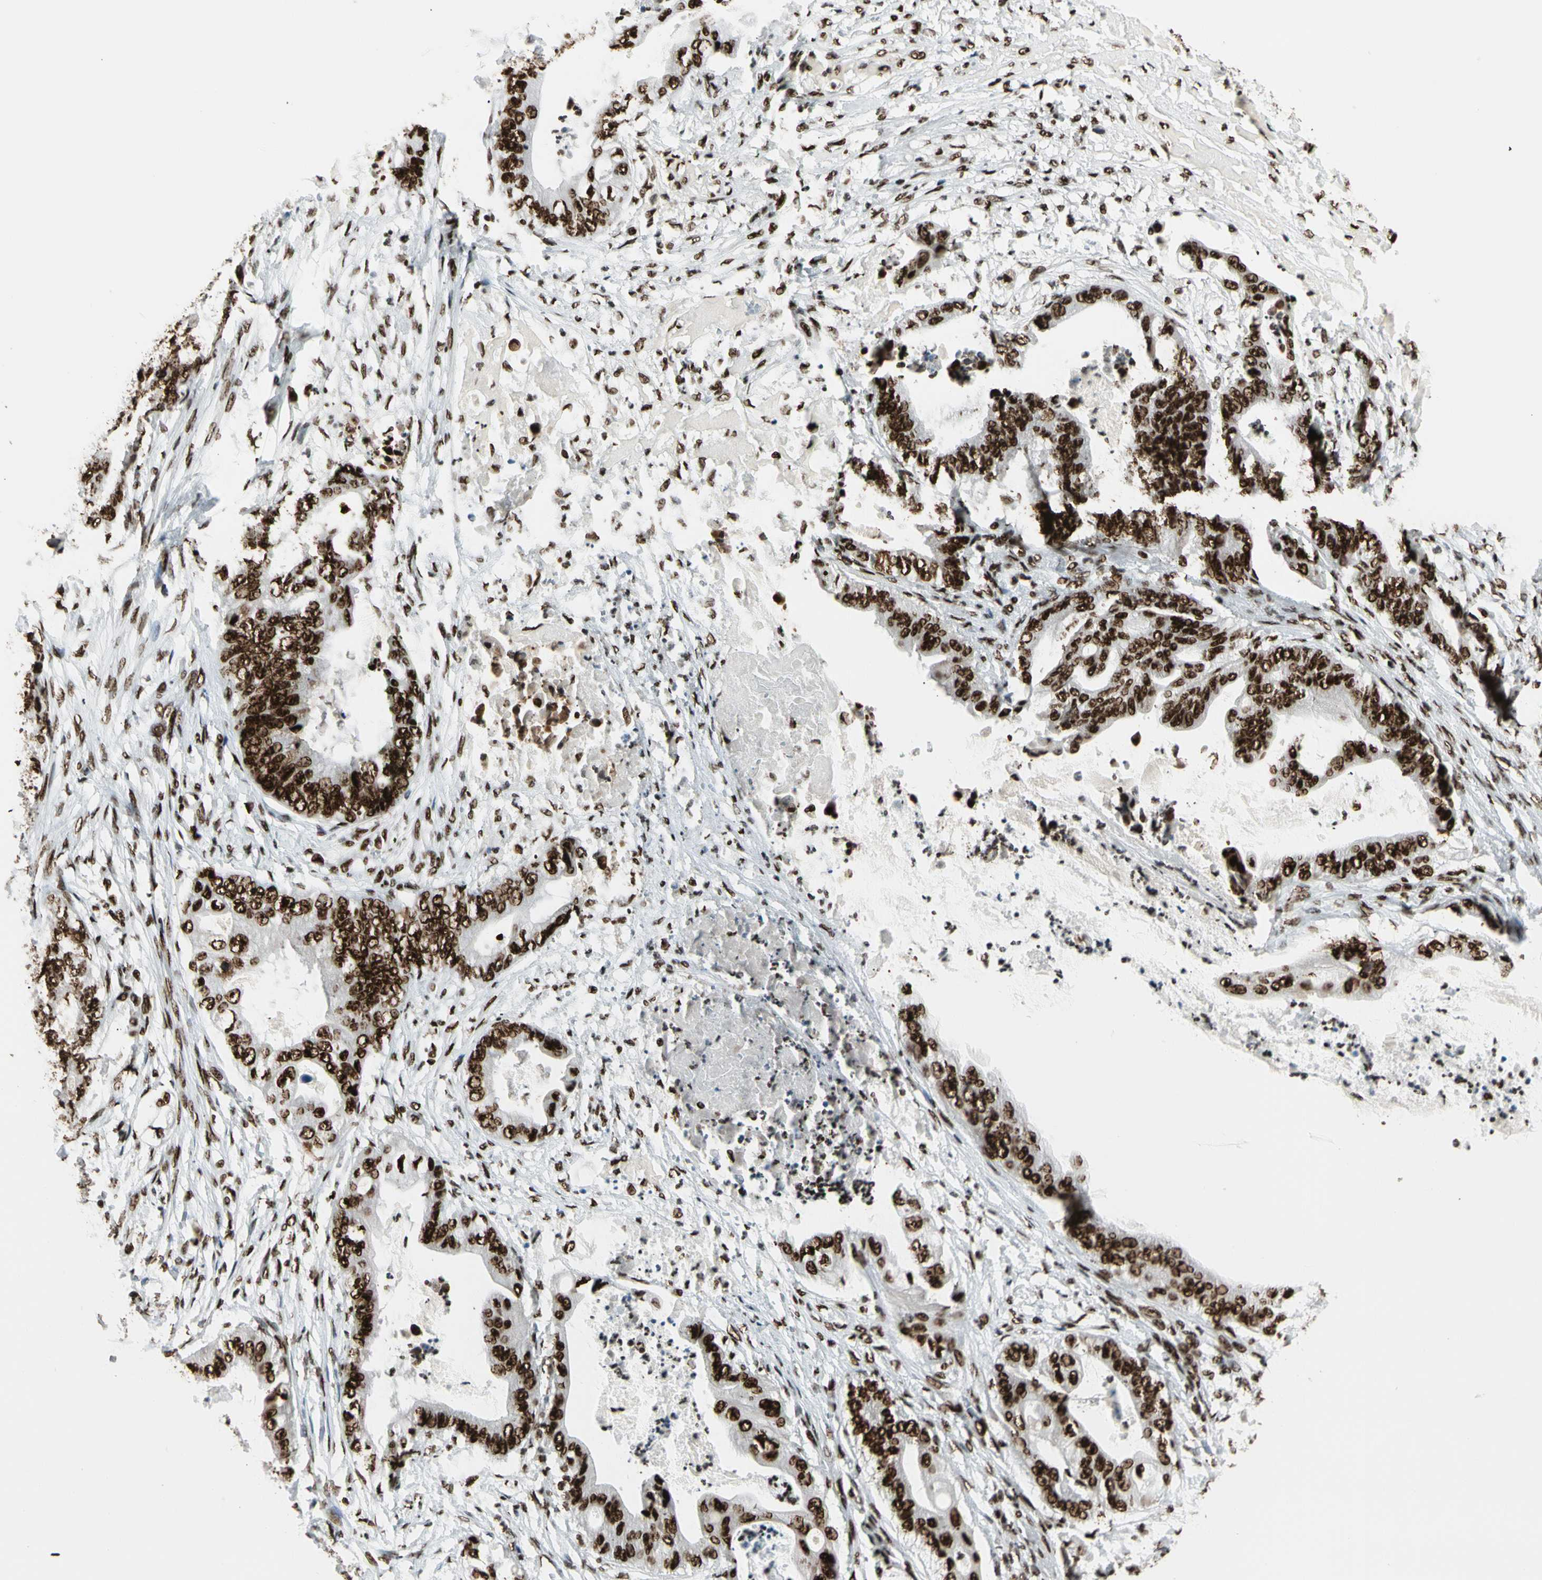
{"staining": {"intensity": "strong", "quantity": ">75%", "location": "nuclear"}, "tissue": "stomach cancer", "cell_type": "Tumor cells", "image_type": "cancer", "snomed": [{"axis": "morphology", "description": "Adenocarcinoma, NOS"}, {"axis": "topography", "description": "Stomach"}], "caption": "Brown immunohistochemical staining in human stomach cancer demonstrates strong nuclear positivity in about >75% of tumor cells. (Brightfield microscopy of DAB IHC at high magnification).", "gene": "CCAR1", "patient": {"sex": "female", "age": 73}}